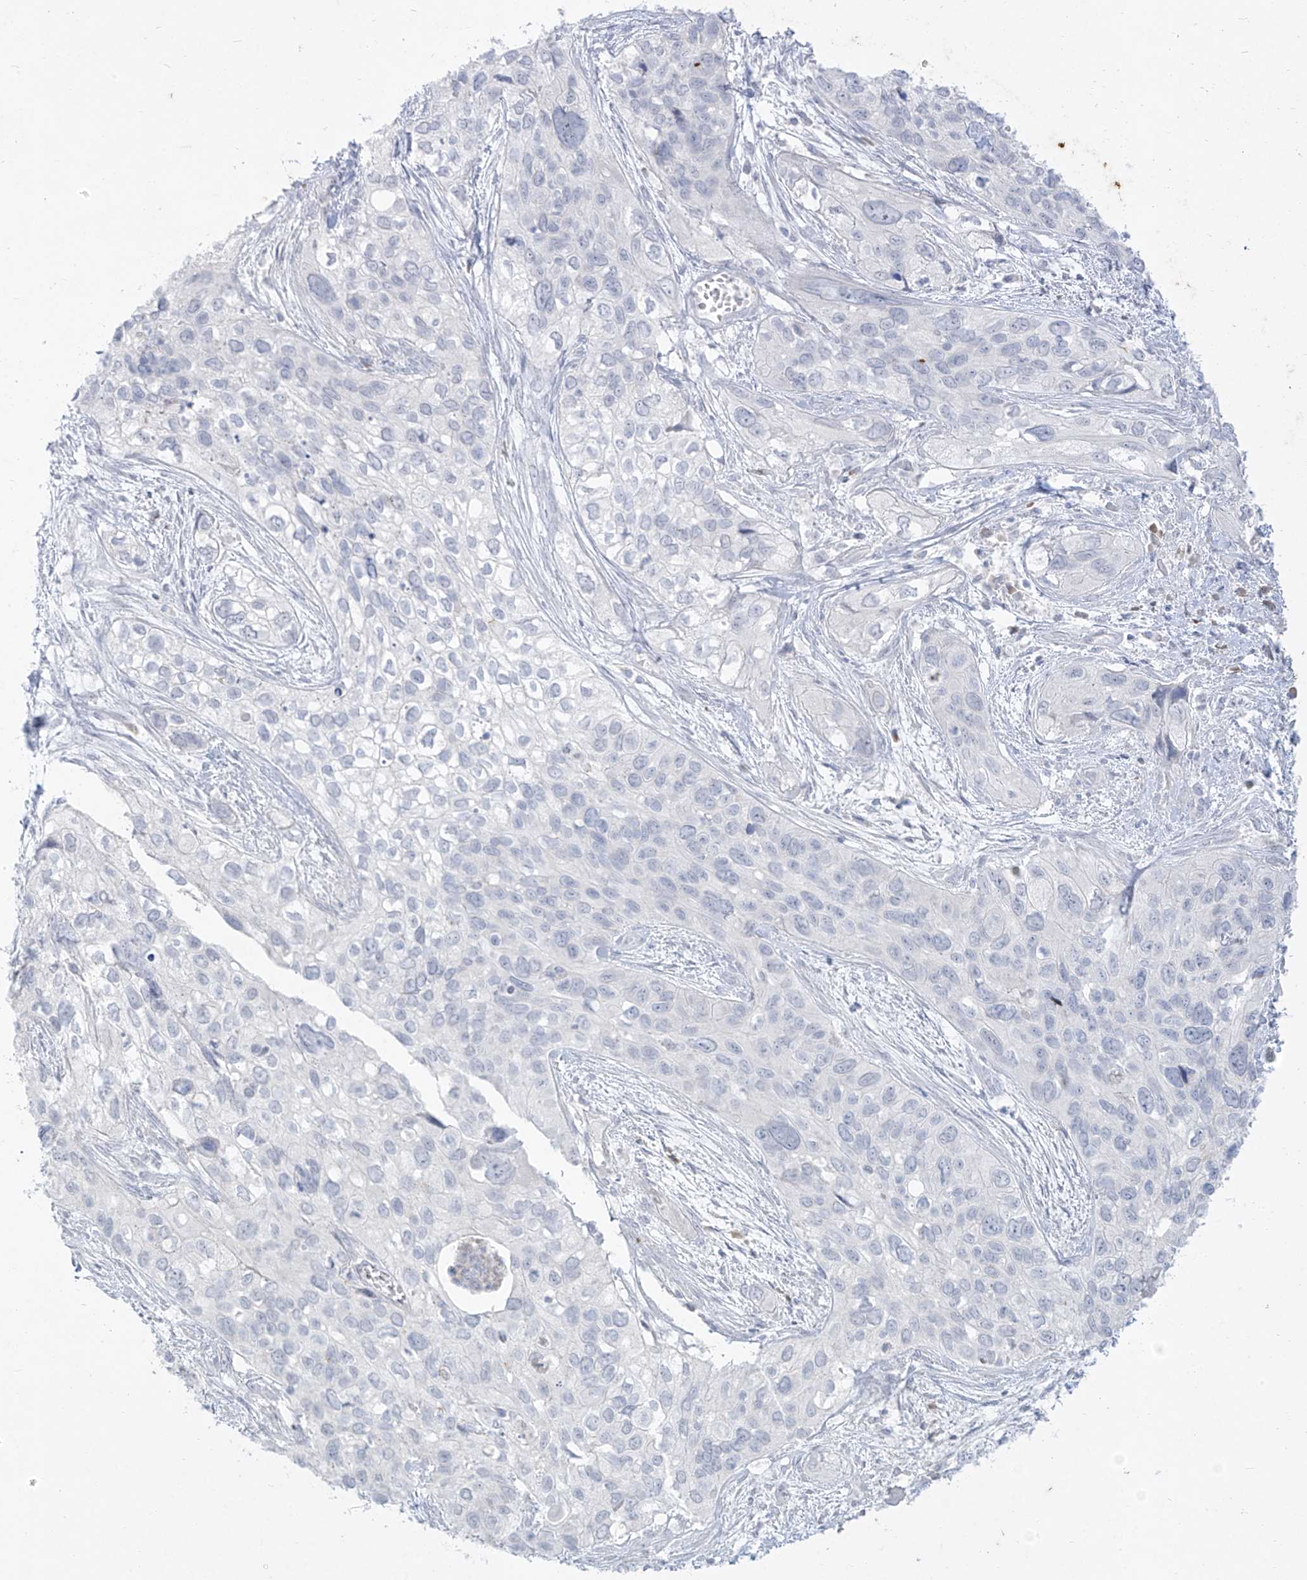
{"staining": {"intensity": "negative", "quantity": "none", "location": "none"}, "tissue": "cervical cancer", "cell_type": "Tumor cells", "image_type": "cancer", "snomed": [{"axis": "morphology", "description": "Squamous cell carcinoma, NOS"}, {"axis": "topography", "description": "Cervix"}], "caption": "High magnification brightfield microscopy of cervical cancer (squamous cell carcinoma) stained with DAB (brown) and counterstained with hematoxylin (blue): tumor cells show no significant staining.", "gene": "TGM4", "patient": {"sex": "female", "age": 55}}